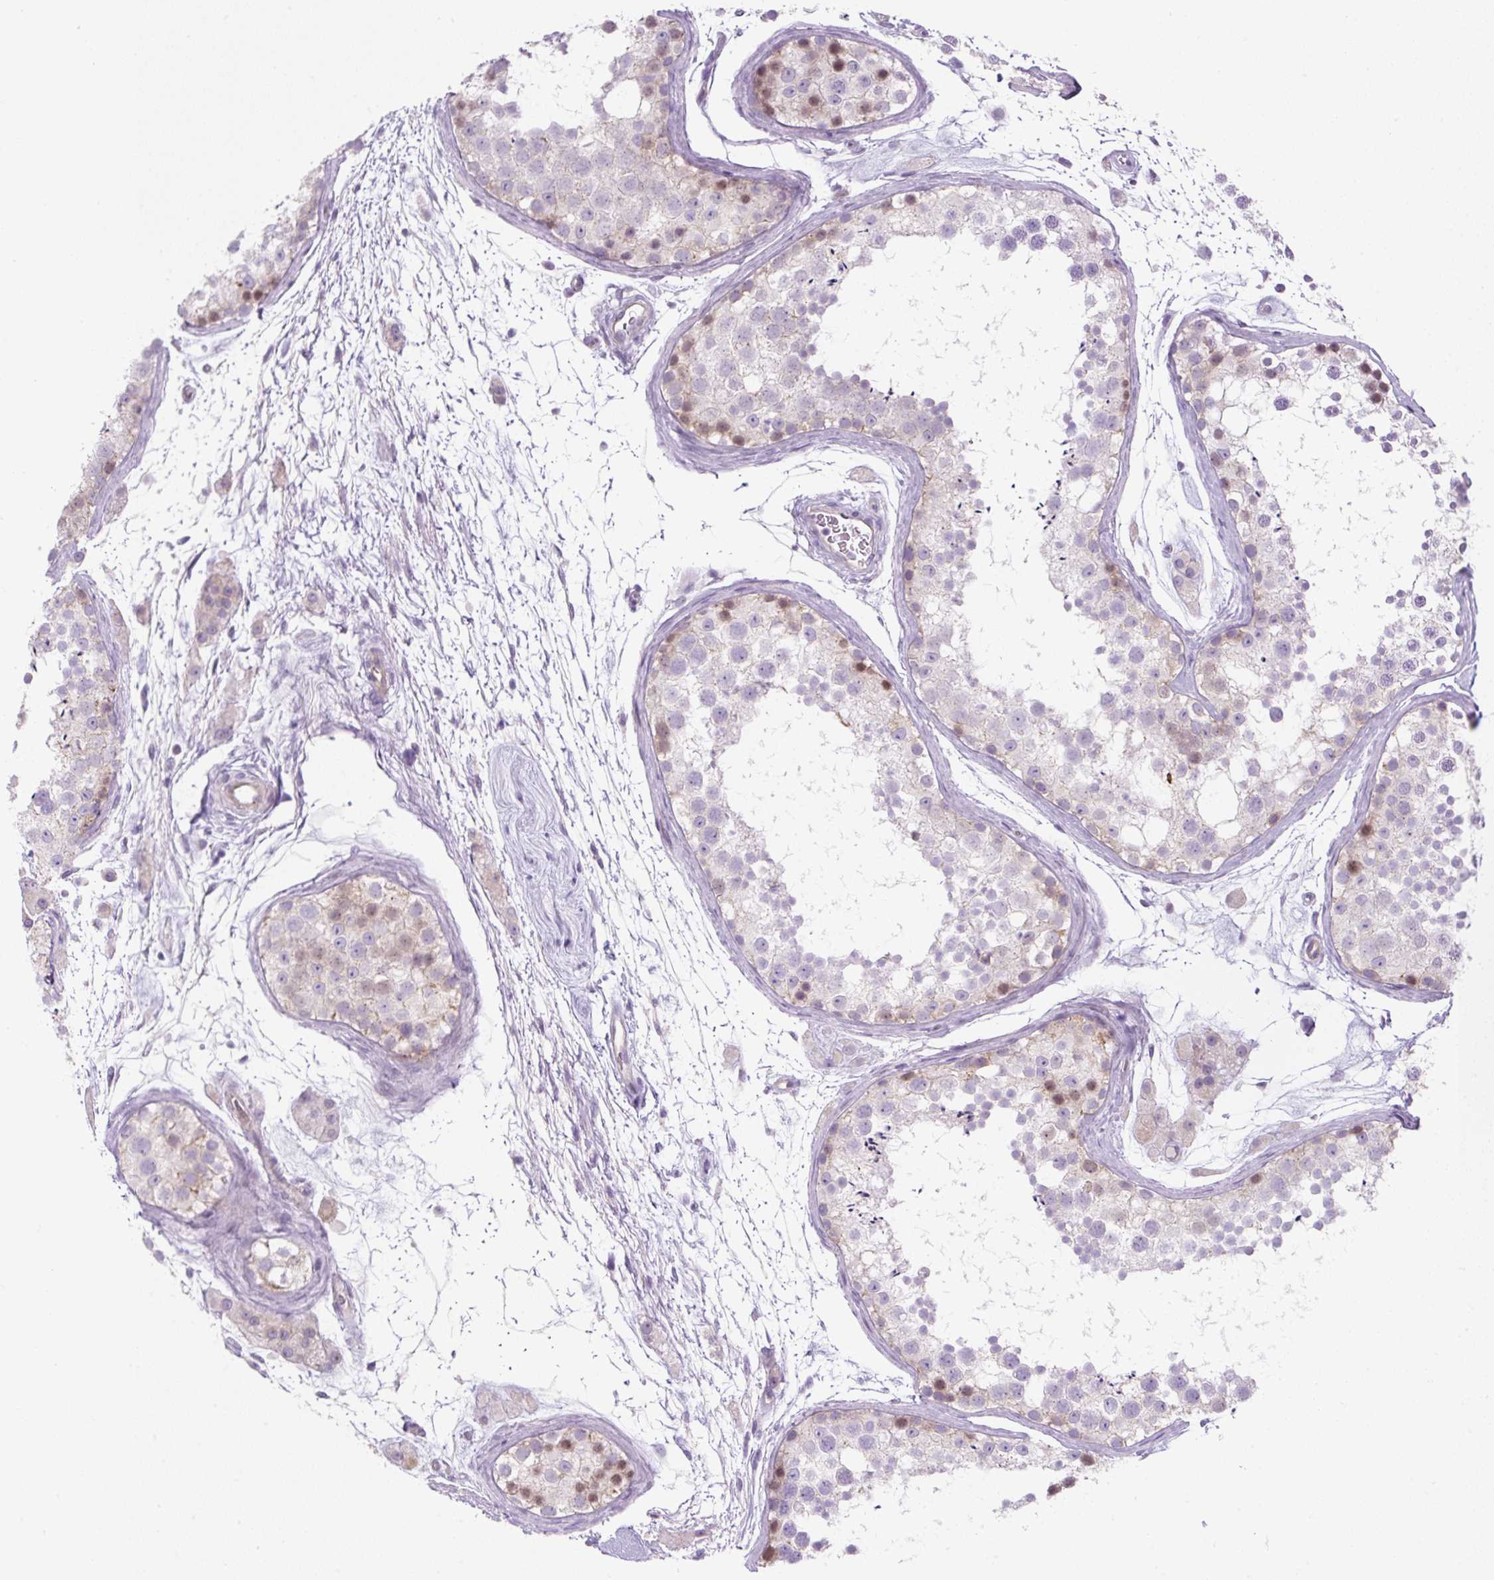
{"staining": {"intensity": "moderate", "quantity": "<25%", "location": "nuclear"}, "tissue": "testis", "cell_type": "Cells in seminiferous ducts", "image_type": "normal", "snomed": [{"axis": "morphology", "description": "Normal tissue, NOS"}, {"axis": "topography", "description": "Testis"}], "caption": "Protein staining displays moderate nuclear staining in about <25% of cells in seminiferous ducts in normal testis.", "gene": "ADAMTS19", "patient": {"sex": "male", "age": 41}}